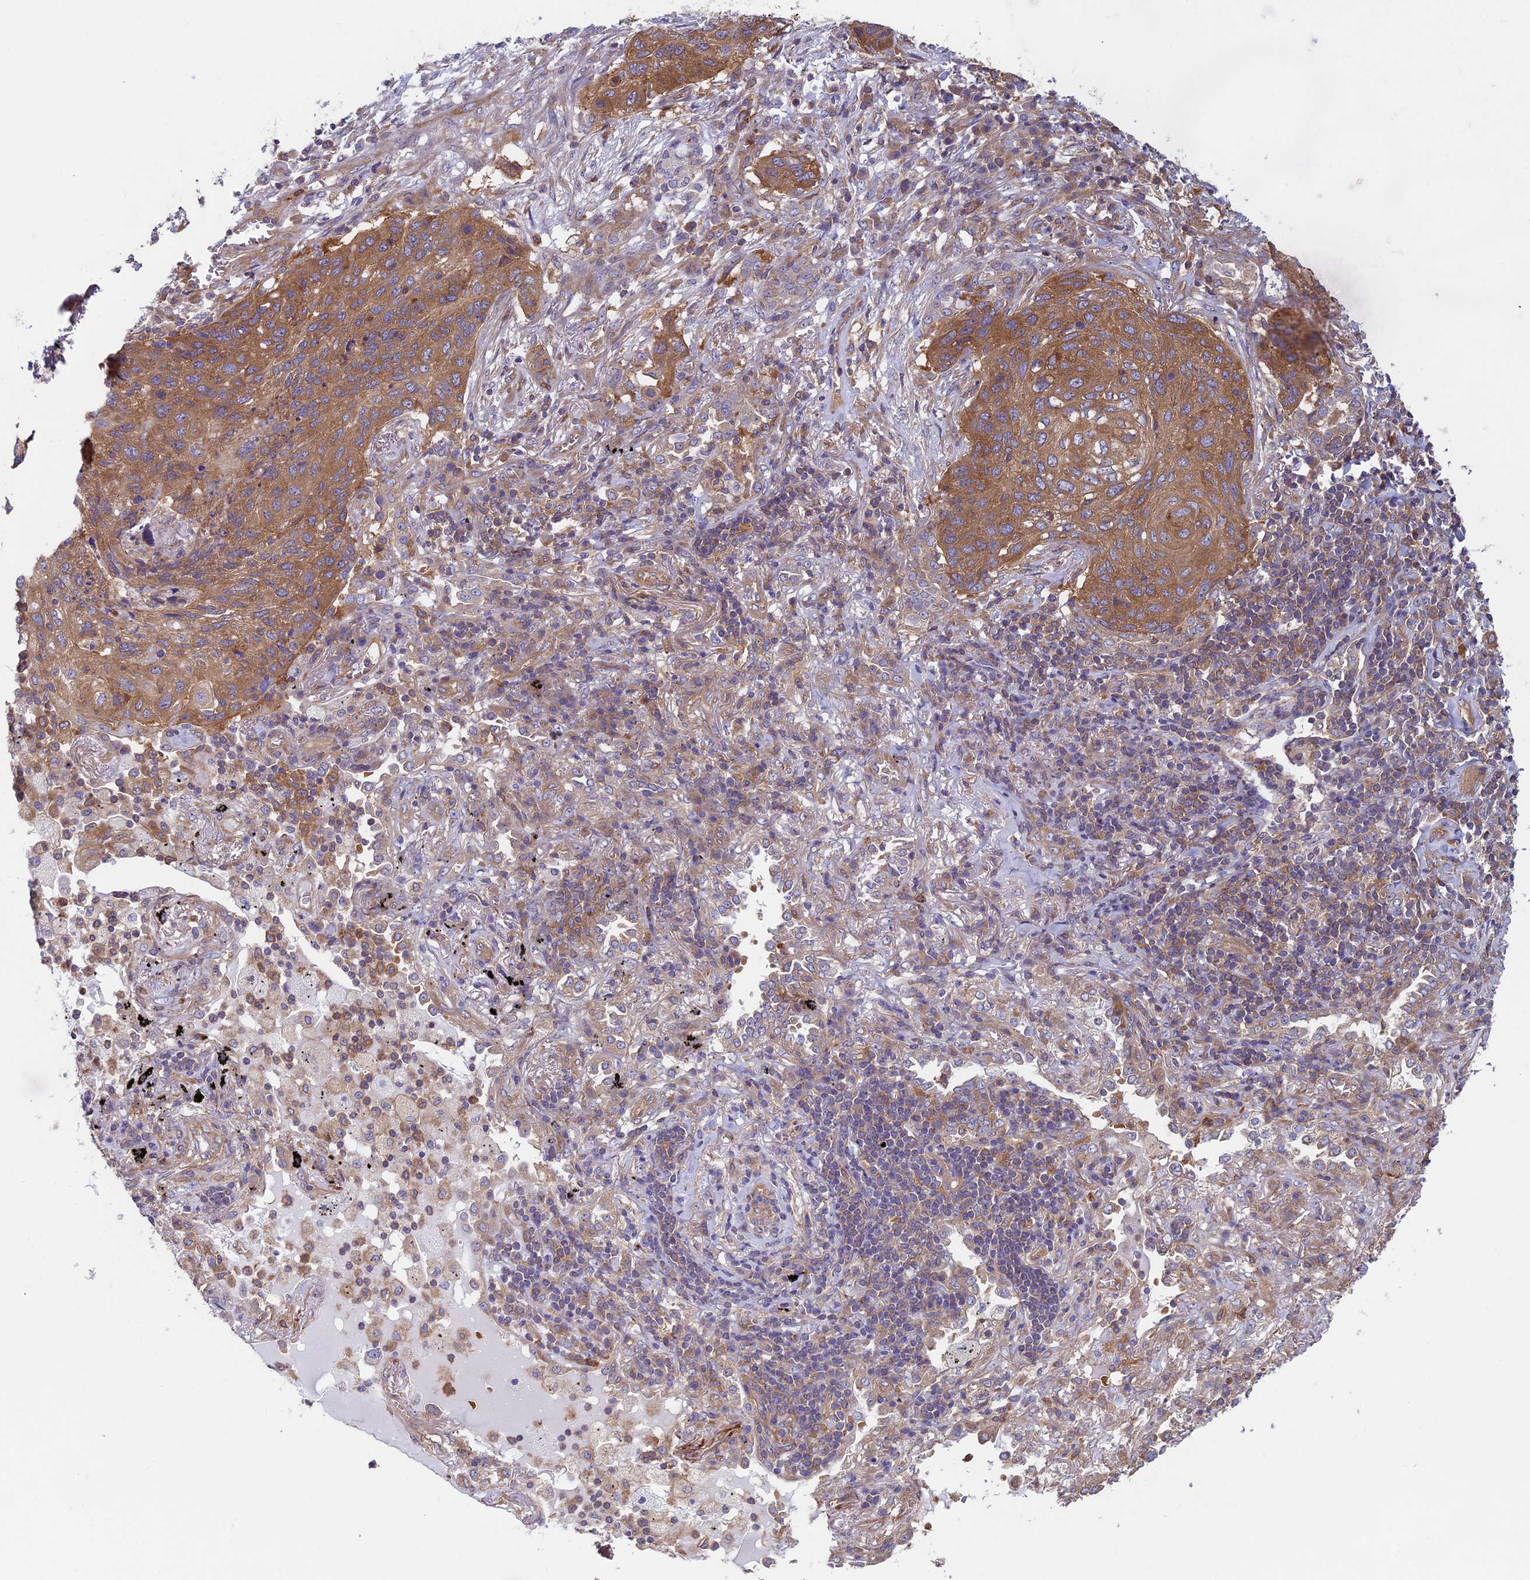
{"staining": {"intensity": "moderate", "quantity": ">75%", "location": "cytoplasmic/membranous"}, "tissue": "lung cancer", "cell_type": "Tumor cells", "image_type": "cancer", "snomed": [{"axis": "morphology", "description": "Squamous cell carcinoma, NOS"}, {"axis": "topography", "description": "Lung"}], "caption": "This is an image of IHC staining of squamous cell carcinoma (lung), which shows moderate positivity in the cytoplasmic/membranous of tumor cells.", "gene": "DNM1L", "patient": {"sex": "female", "age": 63}}